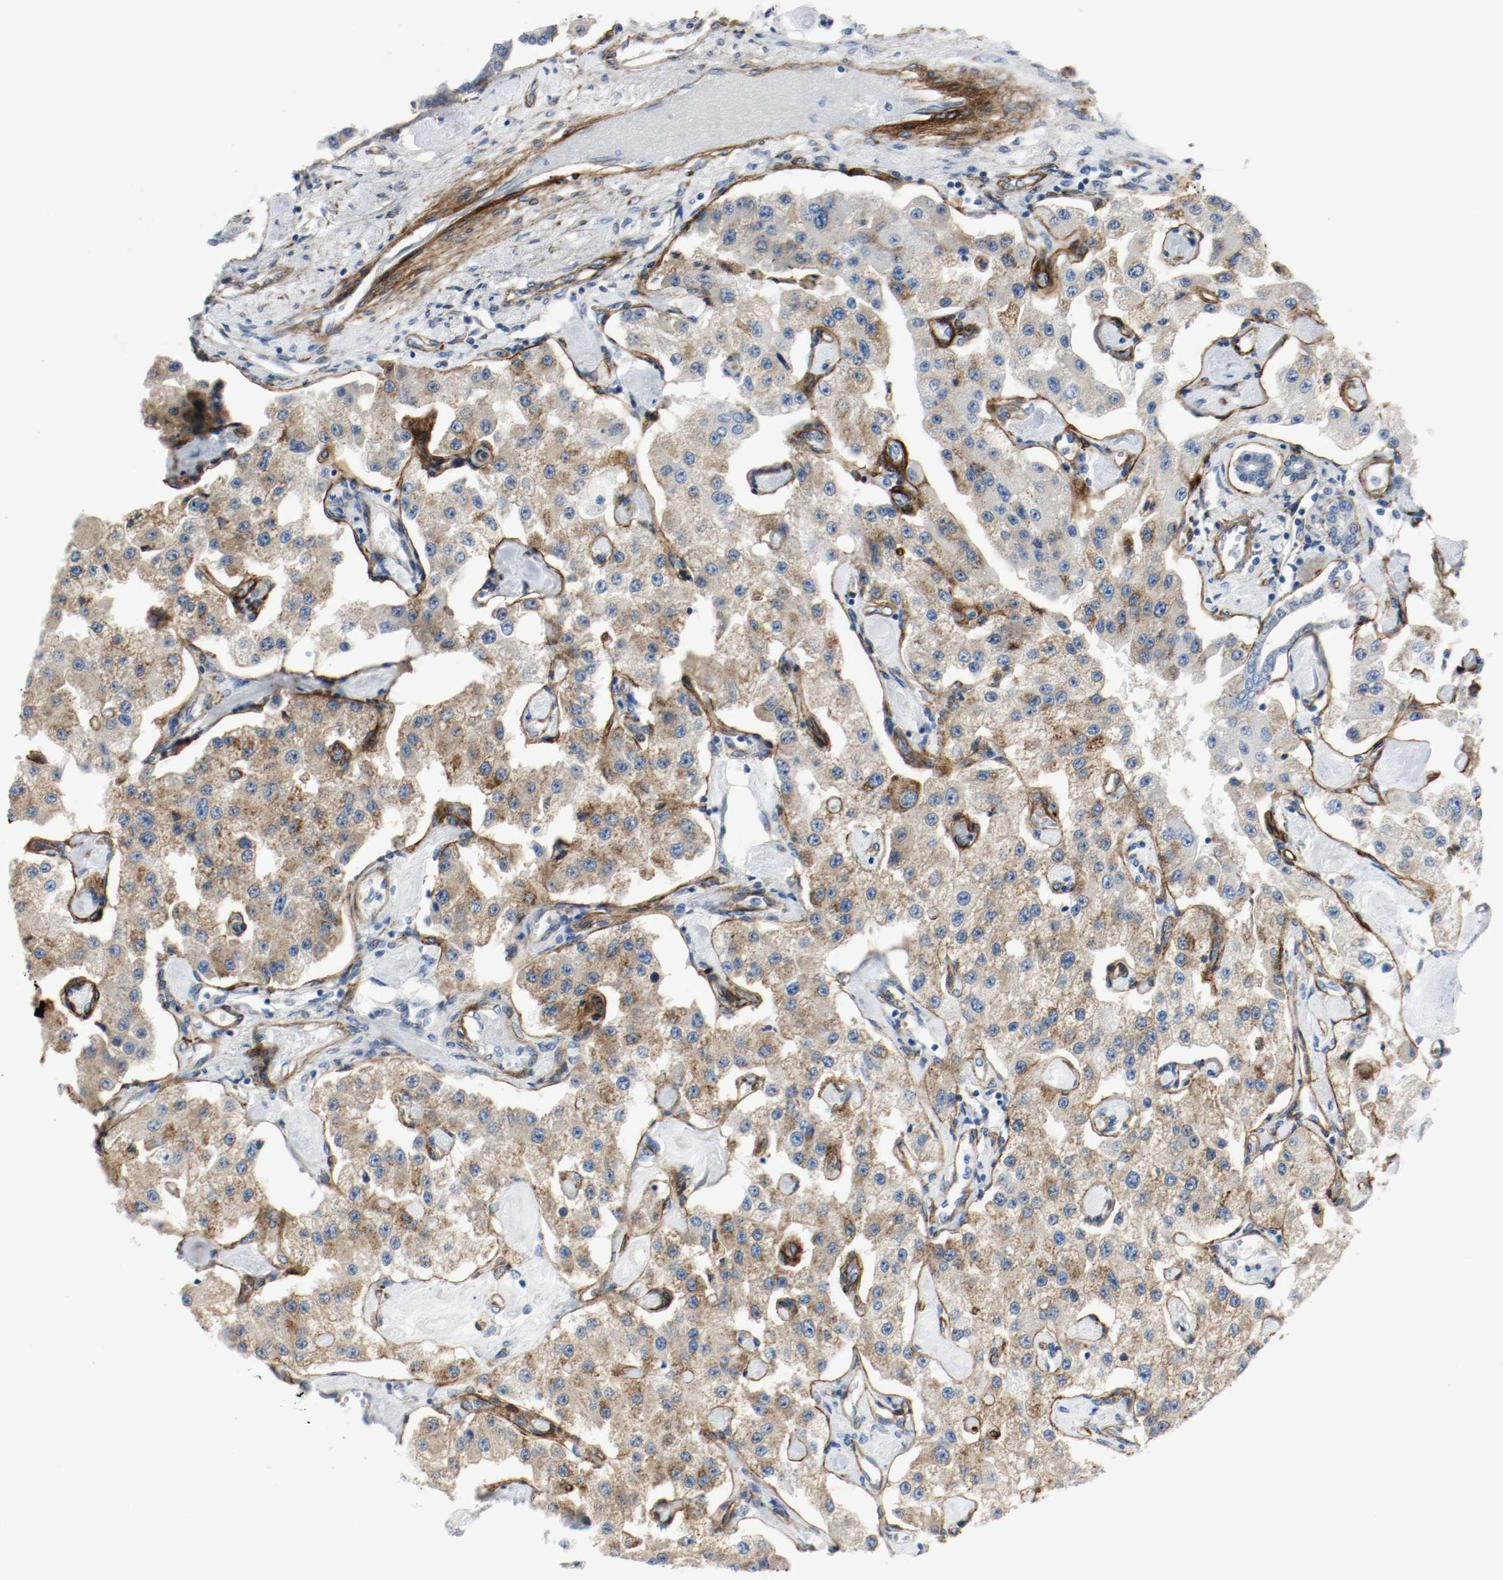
{"staining": {"intensity": "moderate", "quantity": ">75%", "location": "cytoplasmic/membranous"}, "tissue": "carcinoid", "cell_type": "Tumor cells", "image_type": "cancer", "snomed": [{"axis": "morphology", "description": "Carcinoid, malignant, NOS"}, {"axis": "topography", "description": "Pancreas"}], "caption": "The micrograph reveals a brown stain indicating the presence of a protein in the cytoplasmic/membranous of tumor cells in carcinoid. Ihc stains the protein in brown and the nuclei are stained blue.", "gene": "LAMB1", "patient": {"sex": "male", "age": 41}}